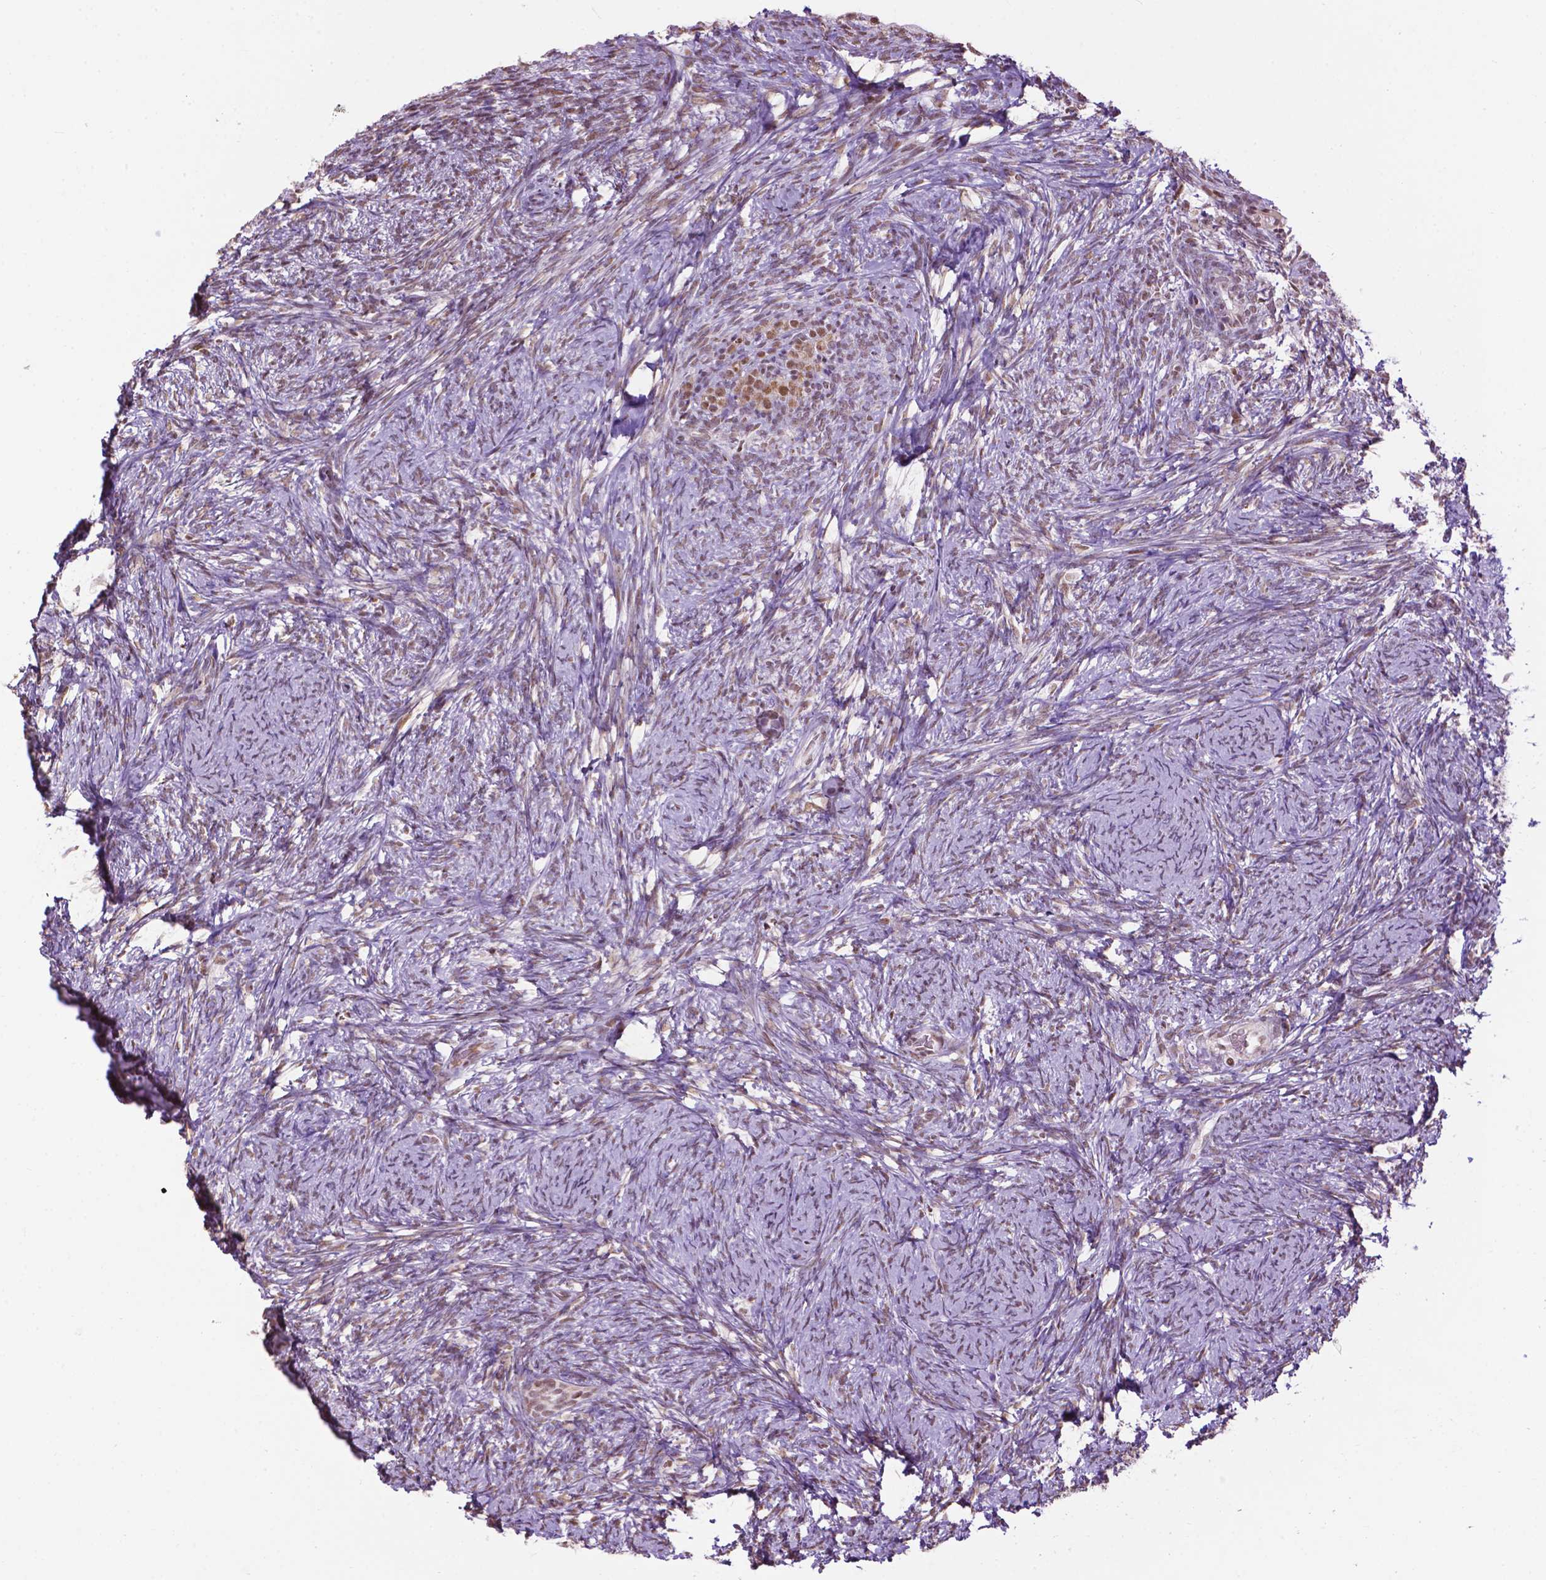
{"staining": {"intensity": "weak", "quantity": ">75%", "location": "nuclear"}, "tissue": "ovary", "cell_type": "Ovarian stroma cells", "image_type": "normal", "snomed": [{"axis": "morphology", "description": "Normal tissue, NOS"}, {"axis": "topography", "description": "Ovary"}], "caption": "Unremarkable ovary displays weak nuclear positivity in approximately >75% of ovarian stroma cells, visualized by immunohistochemistry.", "gene": "COL23A1", "patient": {"sex": "female", "age": 34}}